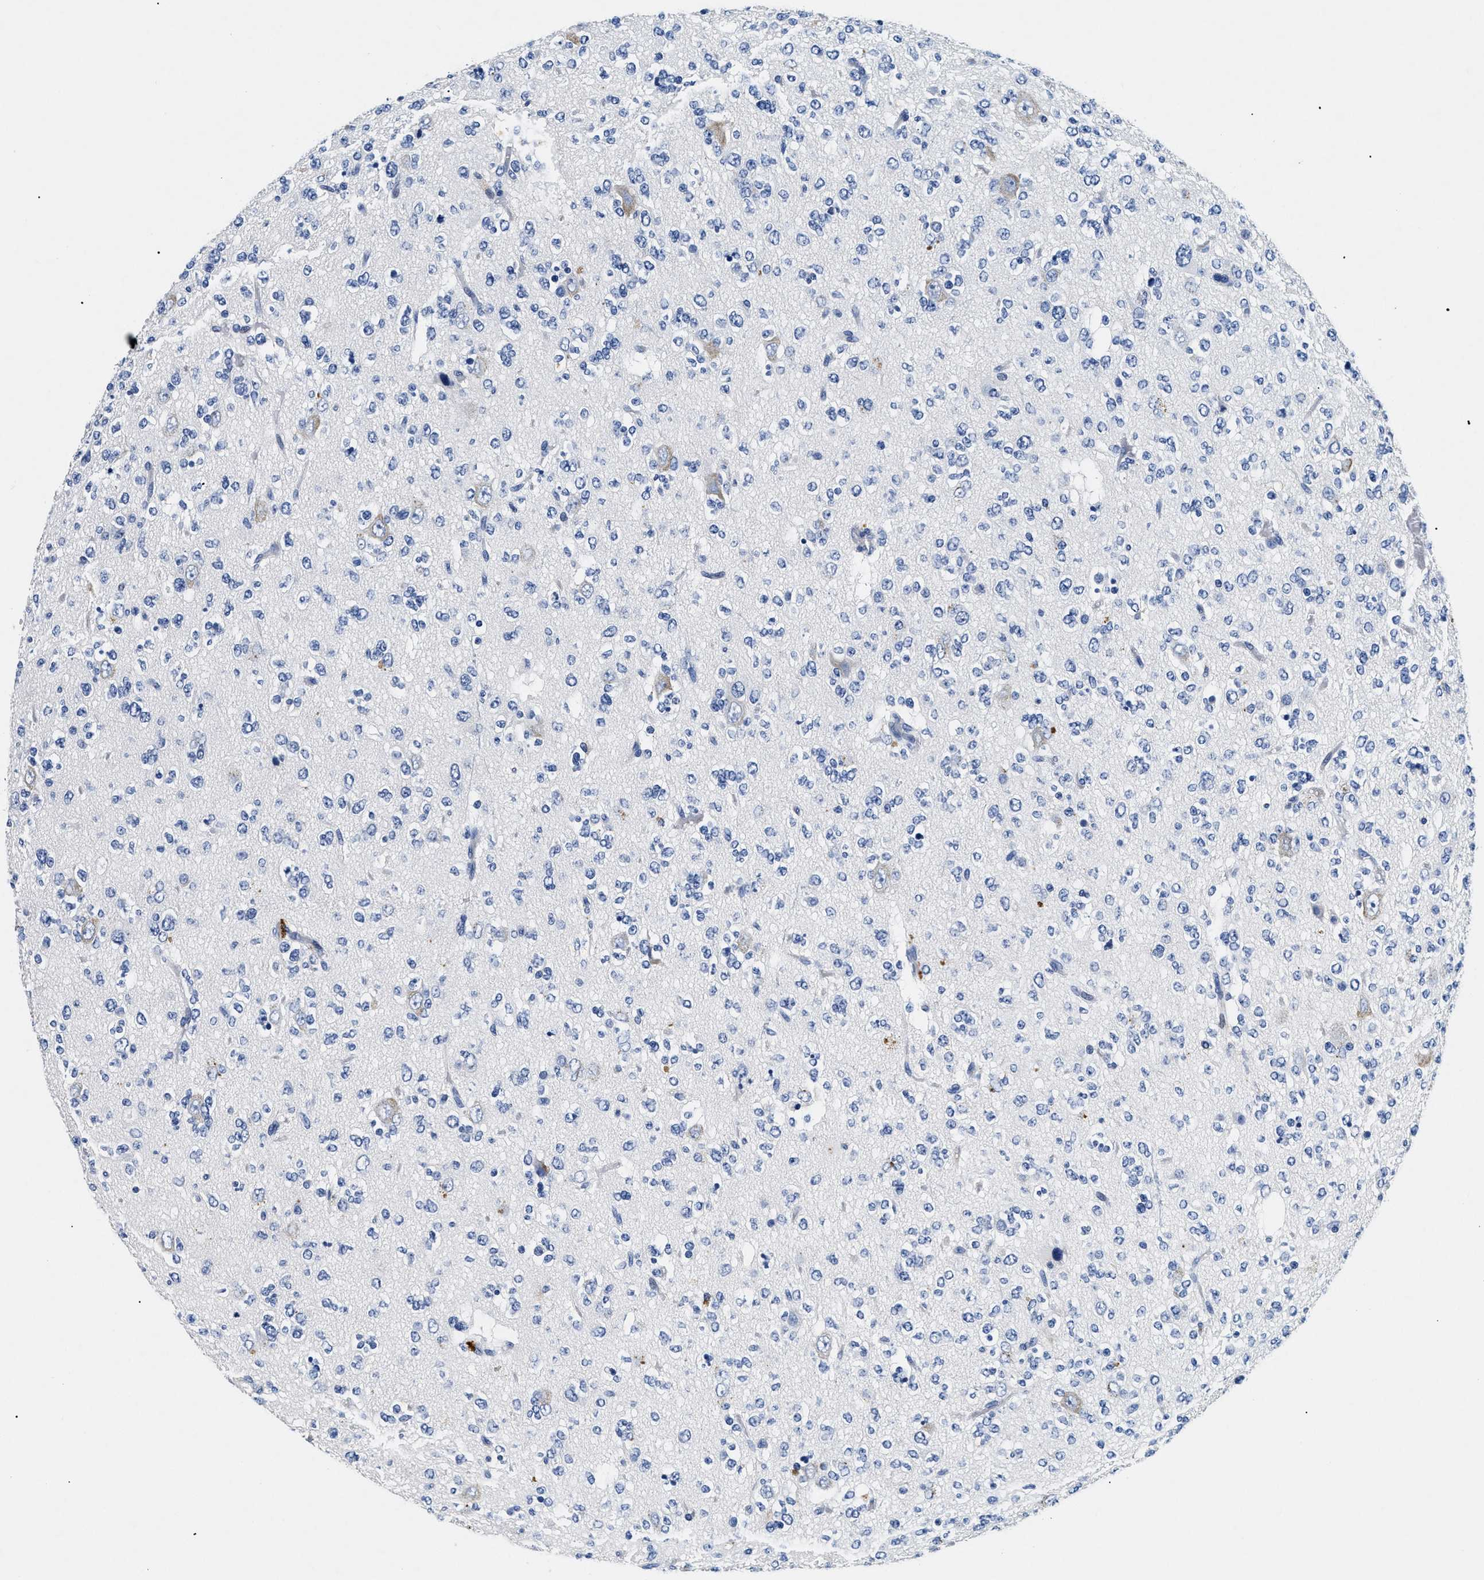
{"staining": {"intensity": "negative", "quantity": "none", "location": "none"}, "tissue": "glioma", "cell_type": "Tumor cells", "image_type": "cancer", "snomed": [{"axis": "morphology", "description": "Glioma, malignant, Low grade"}, {"axis": "topography", "description": "Brain"}], "caption": "Image shows no significant protein positivity in tumor cells of glioma.", "gene": "LAMA3", "patient": {"sex": "male", "age": 38}}